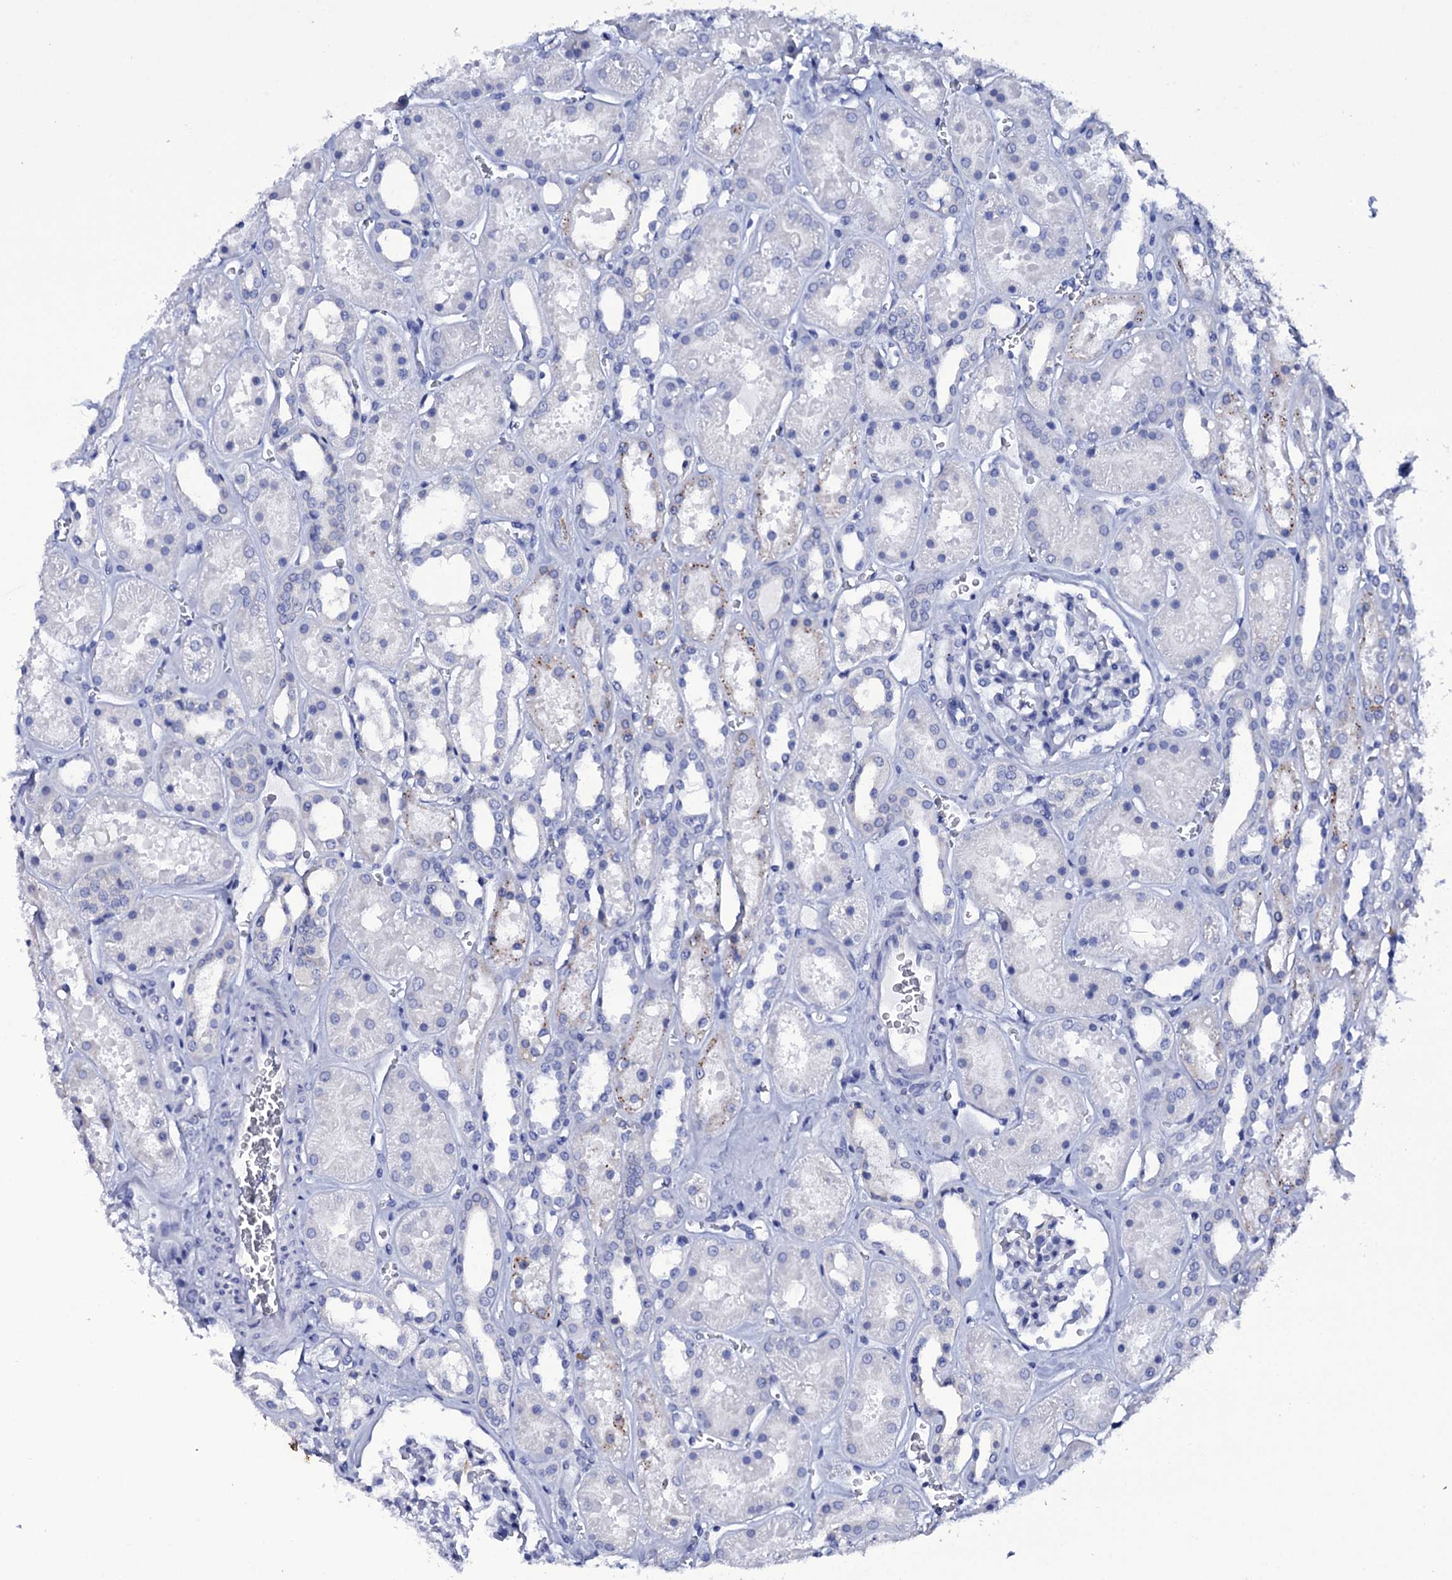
{"staining": {"intensity": "negative", "quantity": "none", "location": "none"}, "tissue": "kidney", "cell_type": "Cells in glomeruli", "image_type": "normal", "snomed": [{"axis": "morphology", "description": "Normal tissue, NOS"}, {"axis": "topography", "description": "Kidney"}], "caption": "A histopathology image of human kidney is negative for staining in cells in glomeruli. The staining is performed using DAB brown chromogen with nuclei counter-stained in using hematoxylin.", "gene": "ITPRID2", "patient": {"sex": "female", "age": 41}}